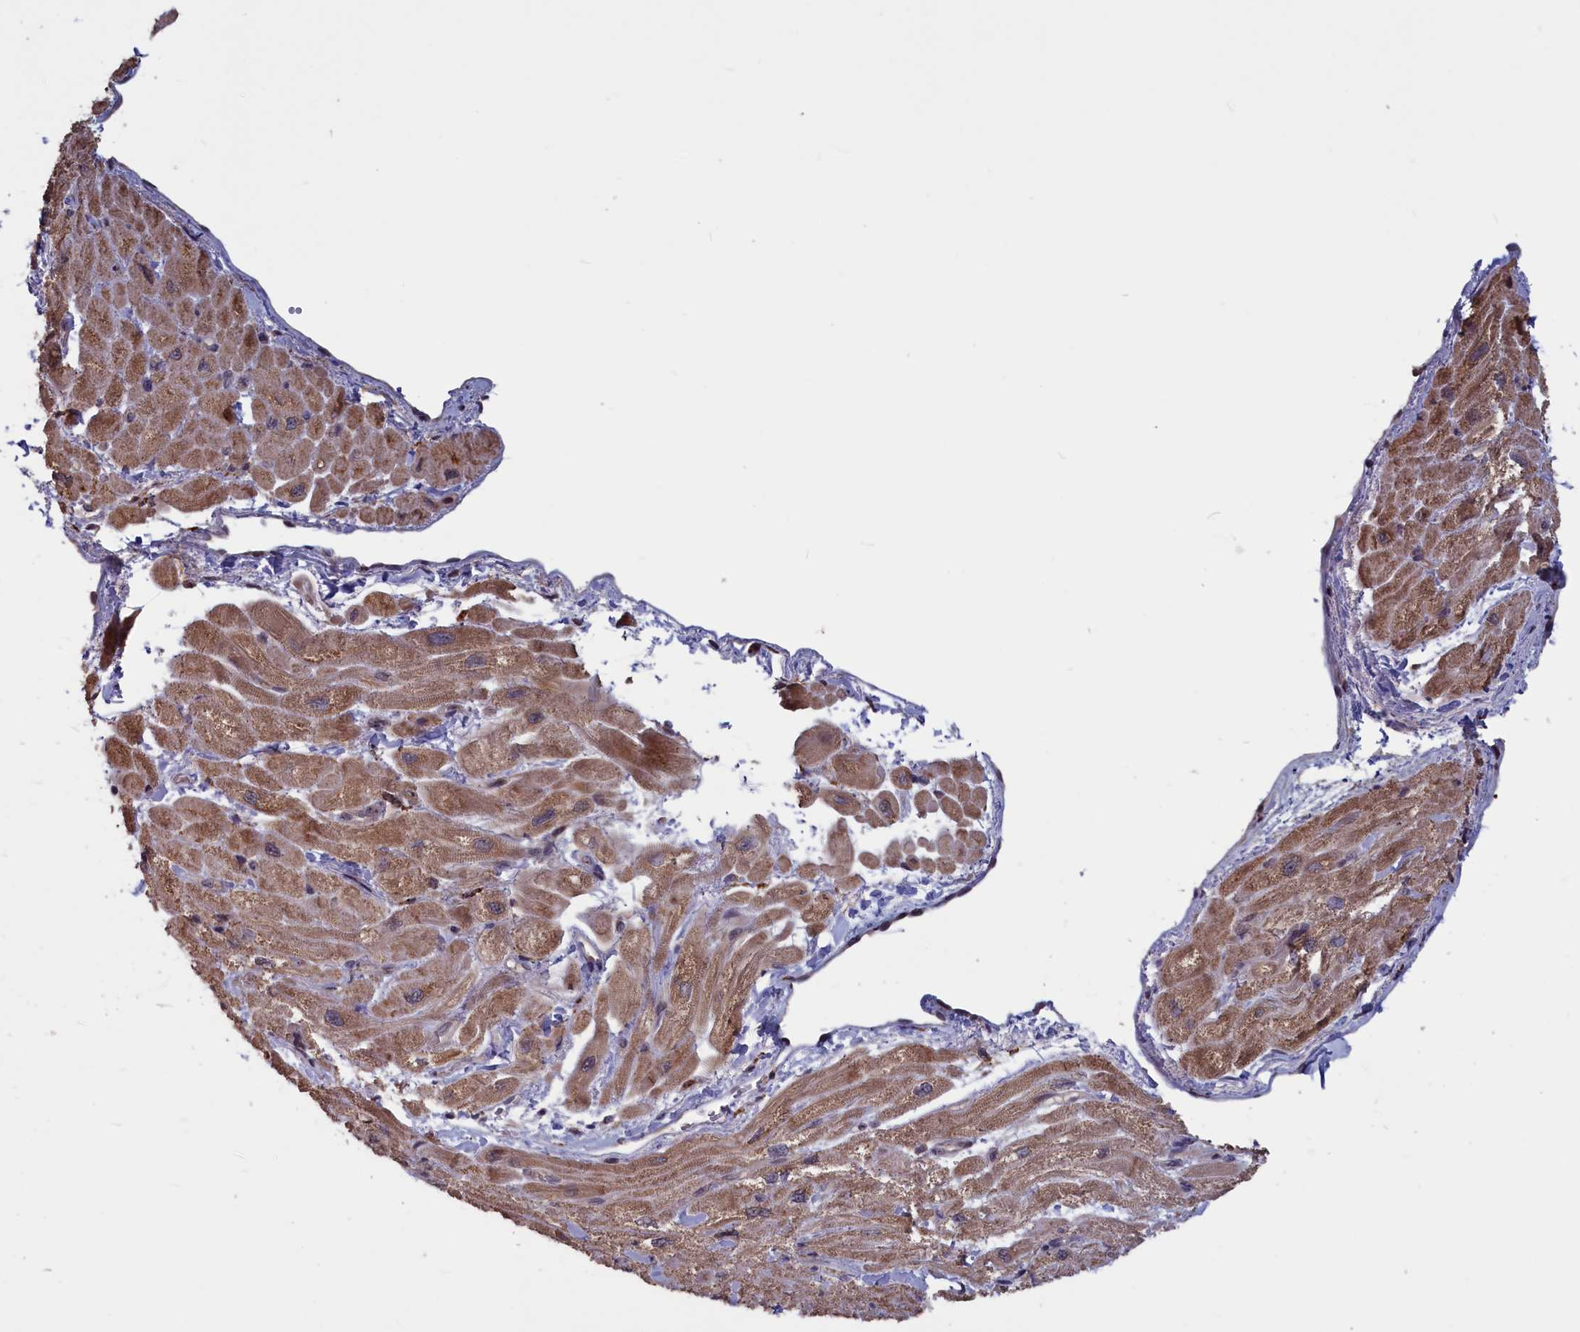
{"staining": {"intensity": "moderate", "quantity": "25%-75%", "location": "cytoplasmic/membranous"}, "tissue": "heart muscle", "cell_type": "Cardiomyocytes", "image_type": "normal", "snomed": [{"axis": "morphology", "description": "Normal tissue, NOS"}, {"axis": "topography", "description": "Heart"}], "caption": "IHC of normal human heart muscle shows medium levels of moderate cytoplasmic/membranous positivity in about 25%-75% of cardiomyocytes.", "gene": "CACTIN", "patient": {"sex": "male", "age": 65}}